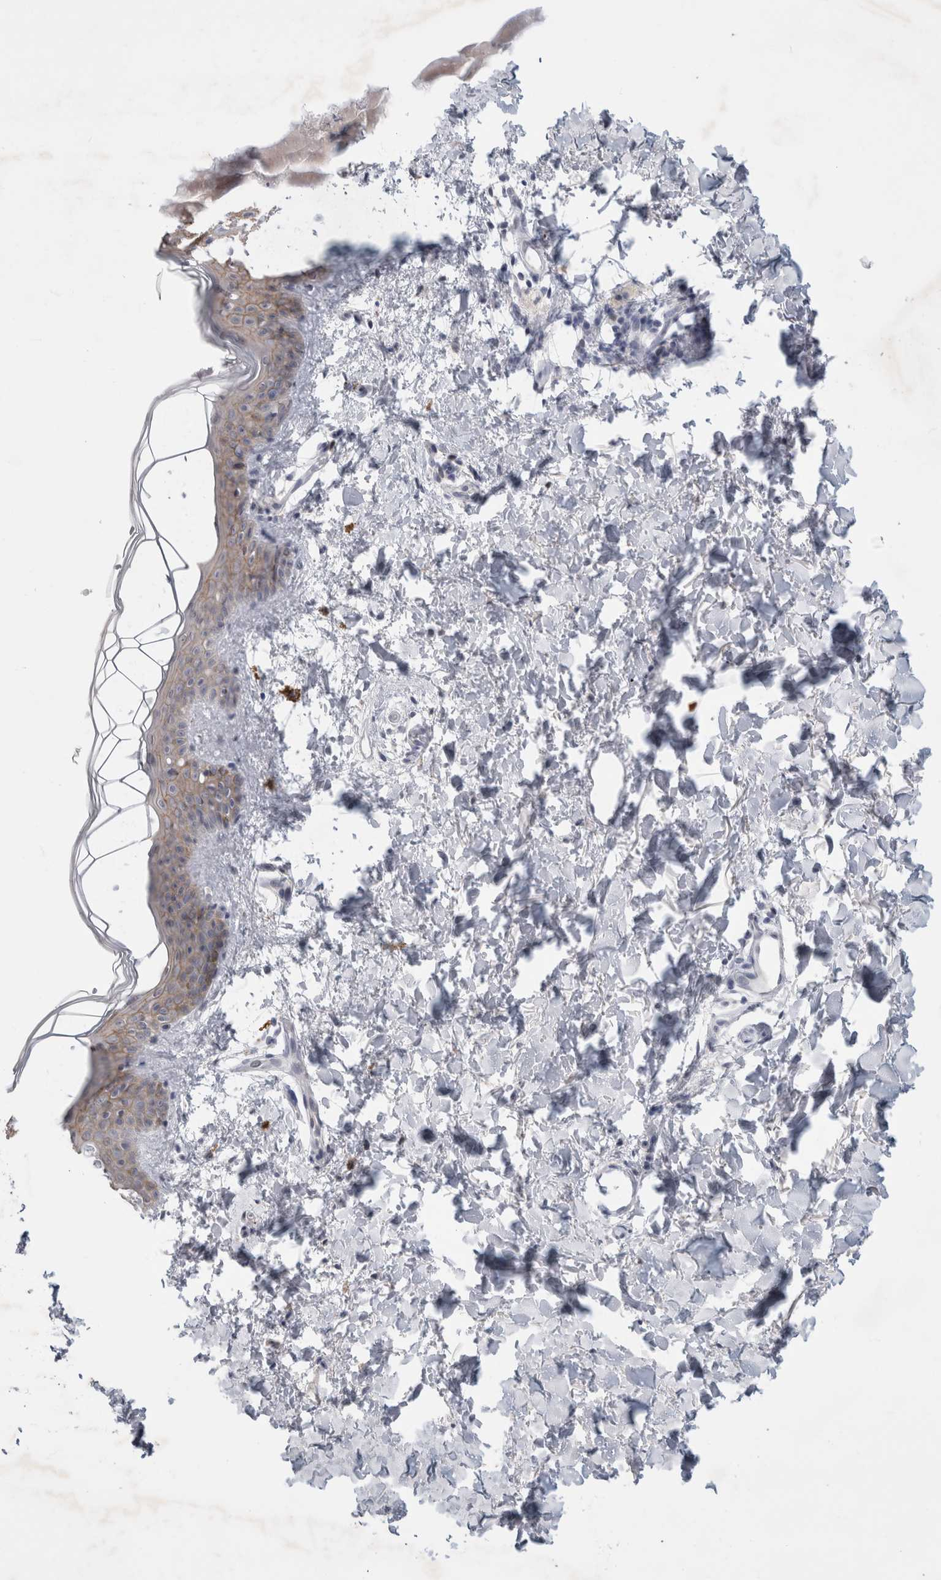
{"staining": {"intensity": "weak", "quantity": "25%-75%", "location": "cytoplasmic/membranous"}, "tissue": "skin", "cell_type": "Fibroblasts", "image_type": "normal", "snomed": [{"axis": "morphology", "description": "Normal tissue, NOS"}, {"axis": "topography", "description": "Skin"}], "caption": "A low amount of weak cytoplasmic/membranous expression is identified in about 25%-75% of fibroblasts in unremarkable skin.", "gene": "NIPA1", "patient": {"sex": "female", "age": 46}}